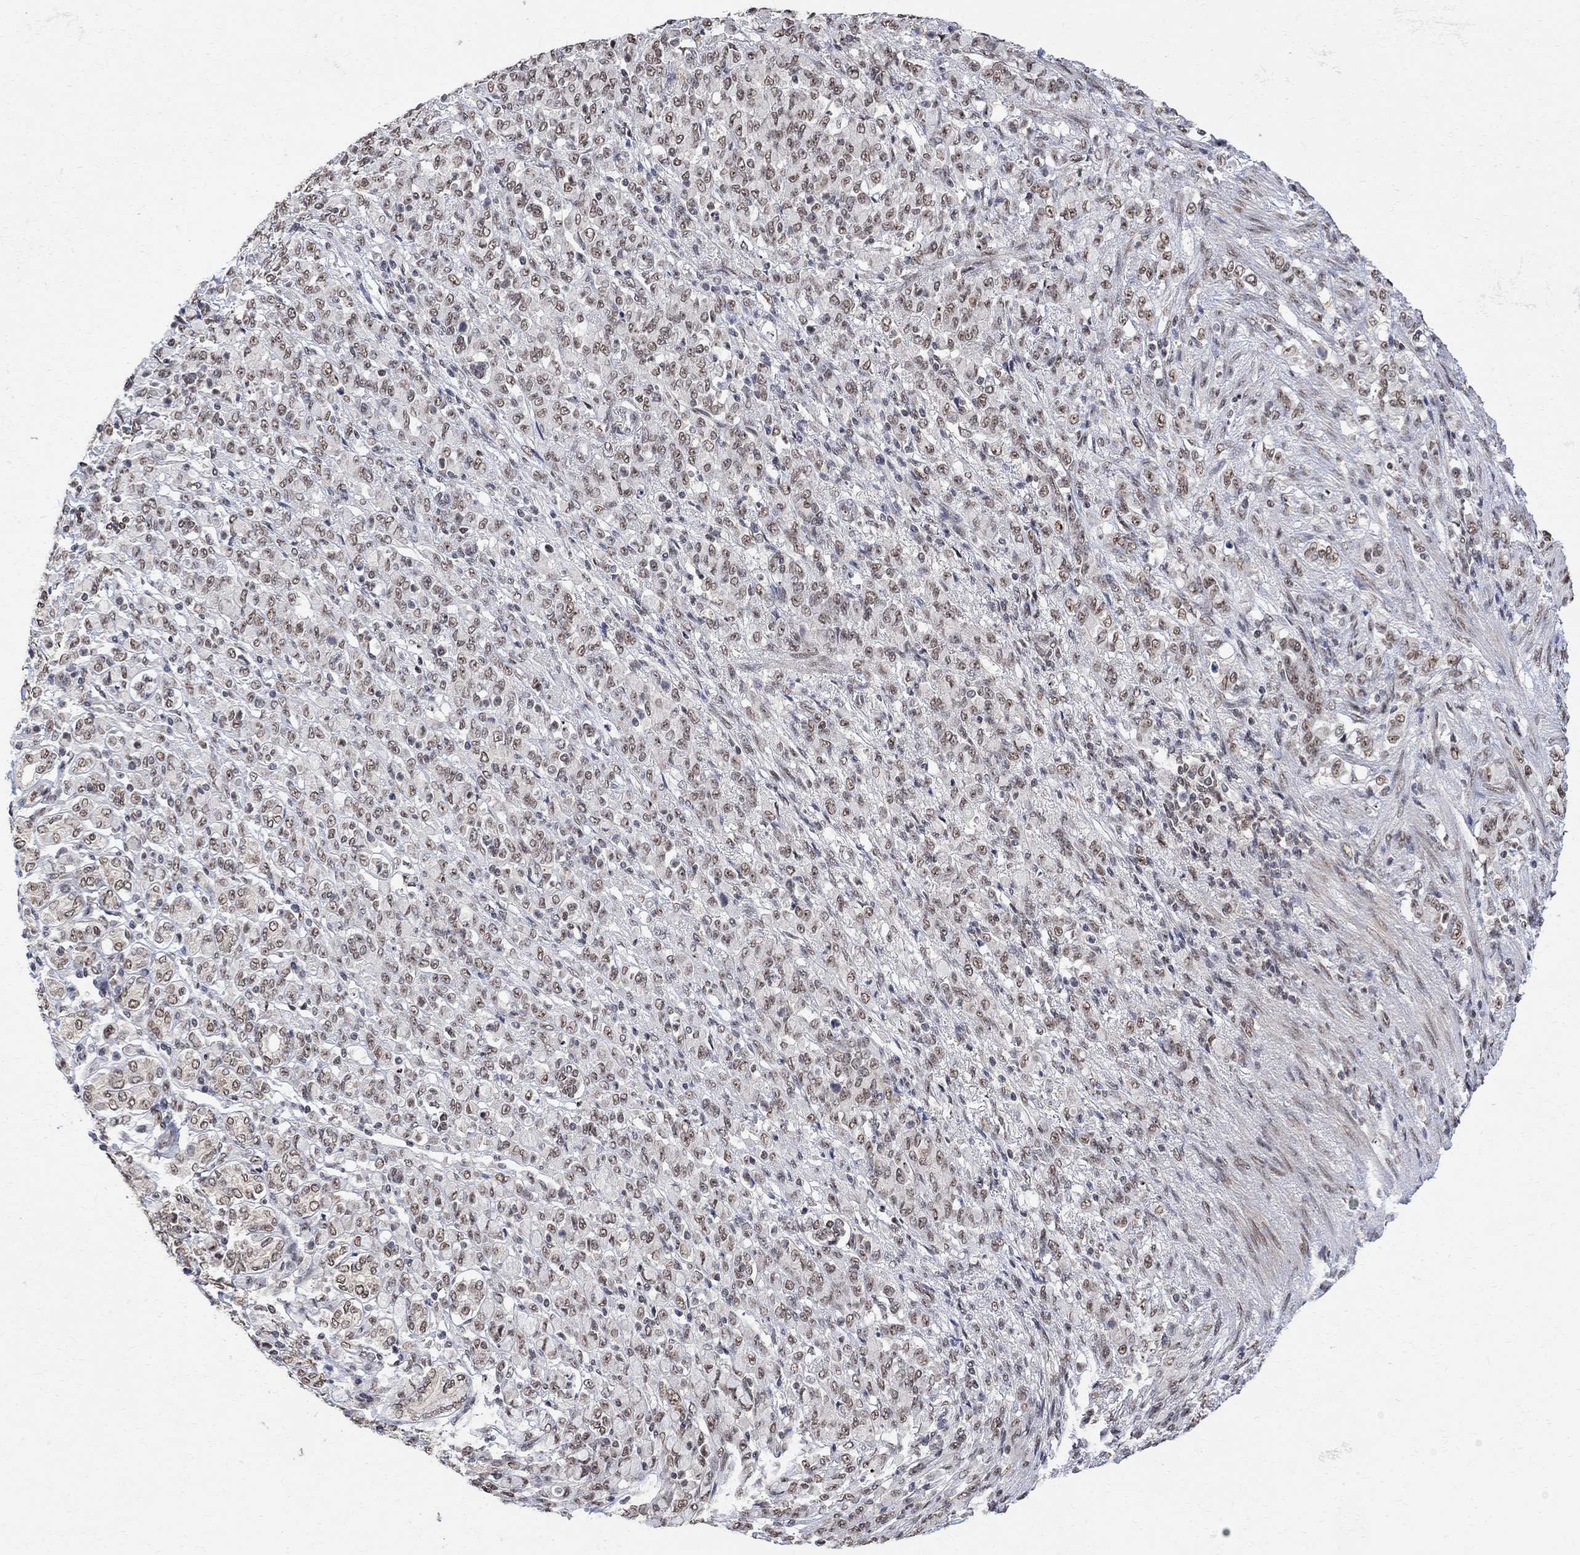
{"staining": {"intensity": "weak", "quantity": ">75%", "location": "nuclear"}, "tissue": "stomach cancer", "cell_type": "Tumor cells", "image_type": "cancer", "snomed": [{"axis": "morphology", "description": "Normal tissue, NOS"}, {"axis": "morphology", "description": "Adenocarcinoma, NOS"}, {"axis": "topography", "description": "Stomach"}], "caption": "Weak nuclear protein staining is present in approximately >75% of tumor cells in stomach cancer.", "gene": "E4F1", "patient": {"sex": "female", "age": 79}}